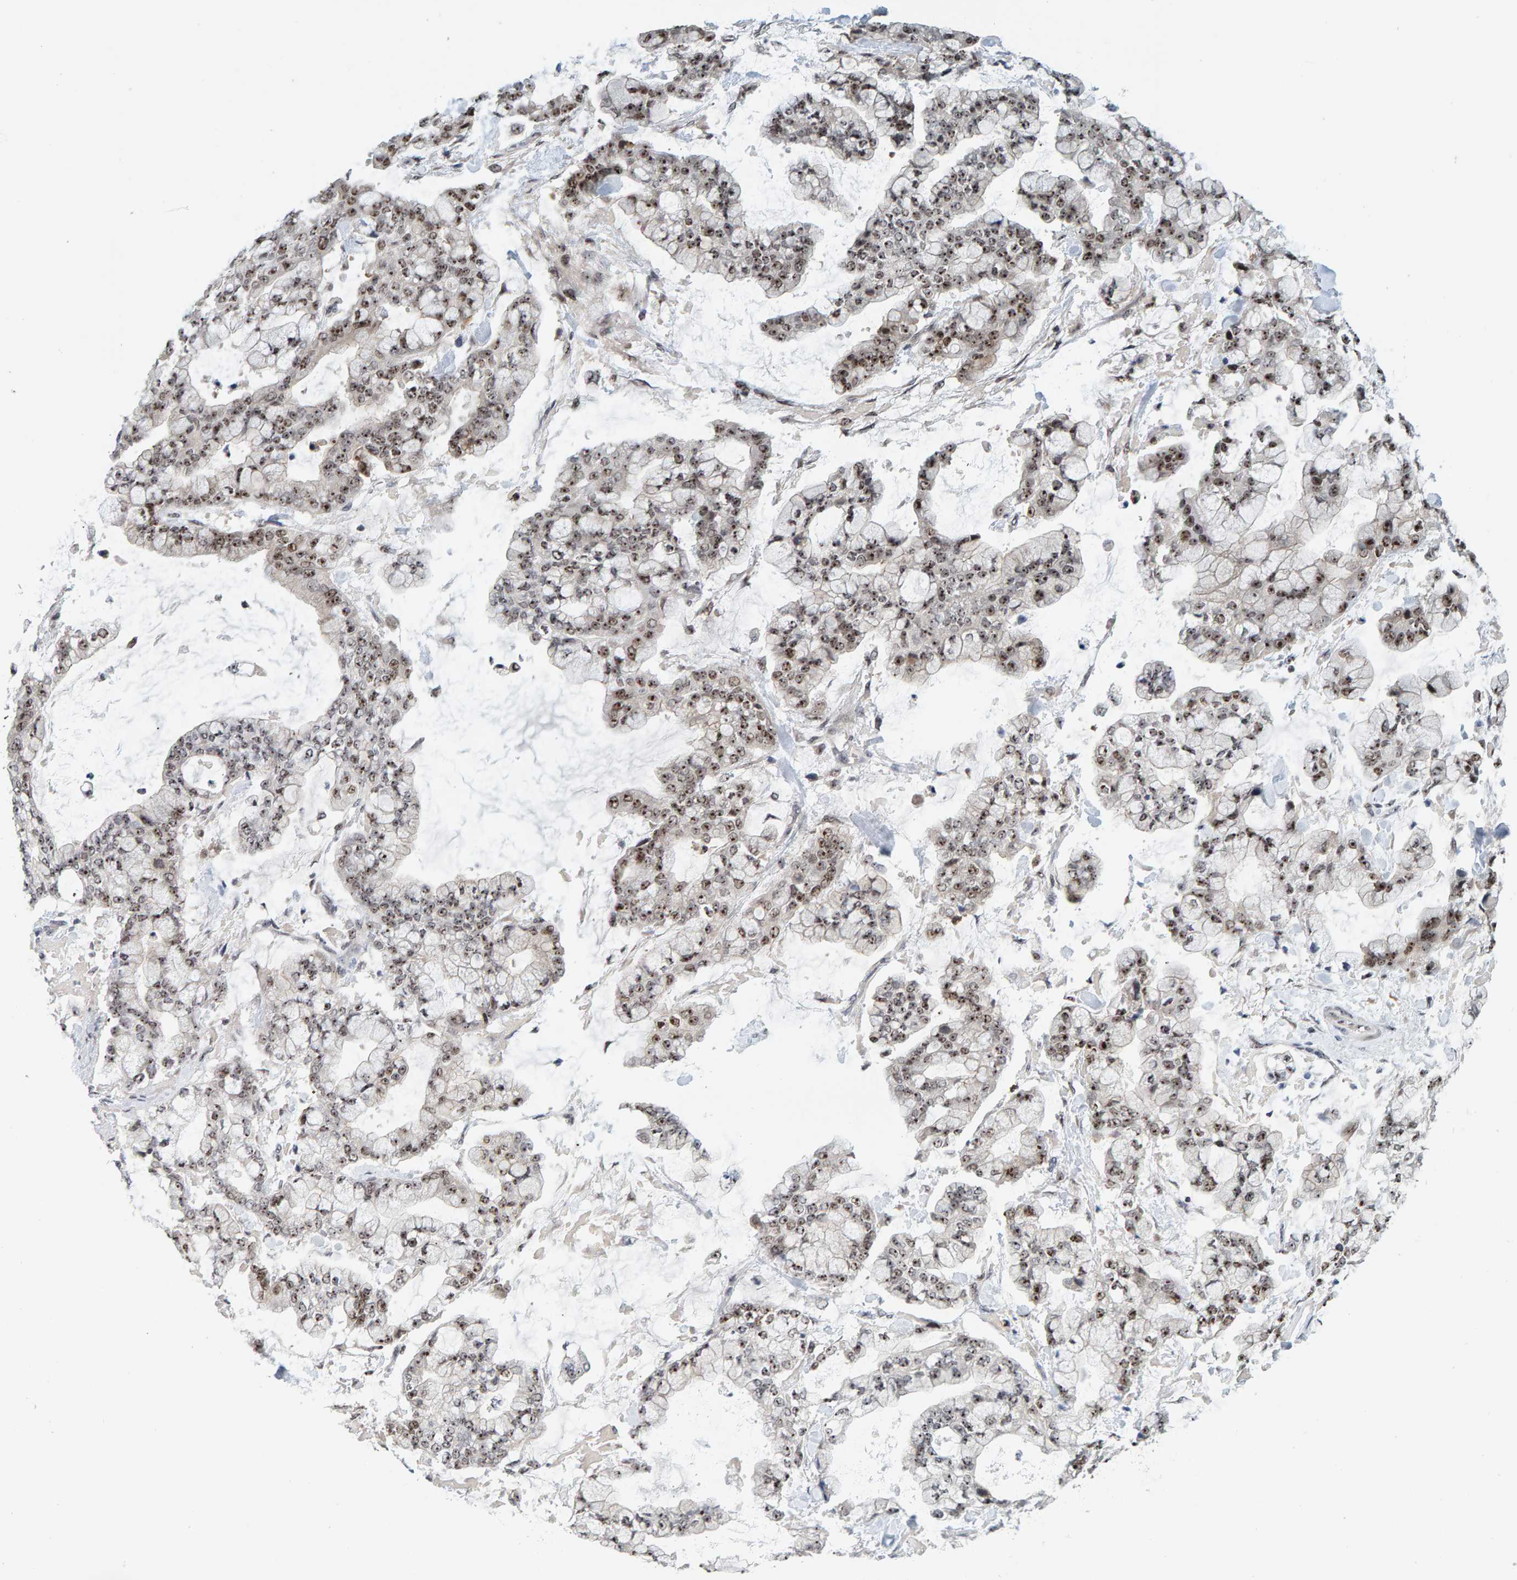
{"staining": {"intensity": "moderate", "quantity": ">75%", "location": "nuclear"}, "tissue": "stomach cancer", "cell_type": "Tumor cells", "image_type": "cancer", "snomed": [{"axis": "morphology", "description": "Normal tissue, NOS"}, {"axis": "morphology", "description": "Adenocarcinoma, NOS"}, {"axis": "topography", "description": "Stomach, upper"}, {"axis": "topography", "description": "Stomach"}], "caption": "Protein staining demonstrates moderate nuclear positivity in about >75% of tumor cells in stomach cancer. (DAB (3,3'-diaminobenzidine) IHC, brown staining for protein, blue staining for nuclei).", "gene": "POLR1E", "patient": {"sex": "male", "age": 76}}